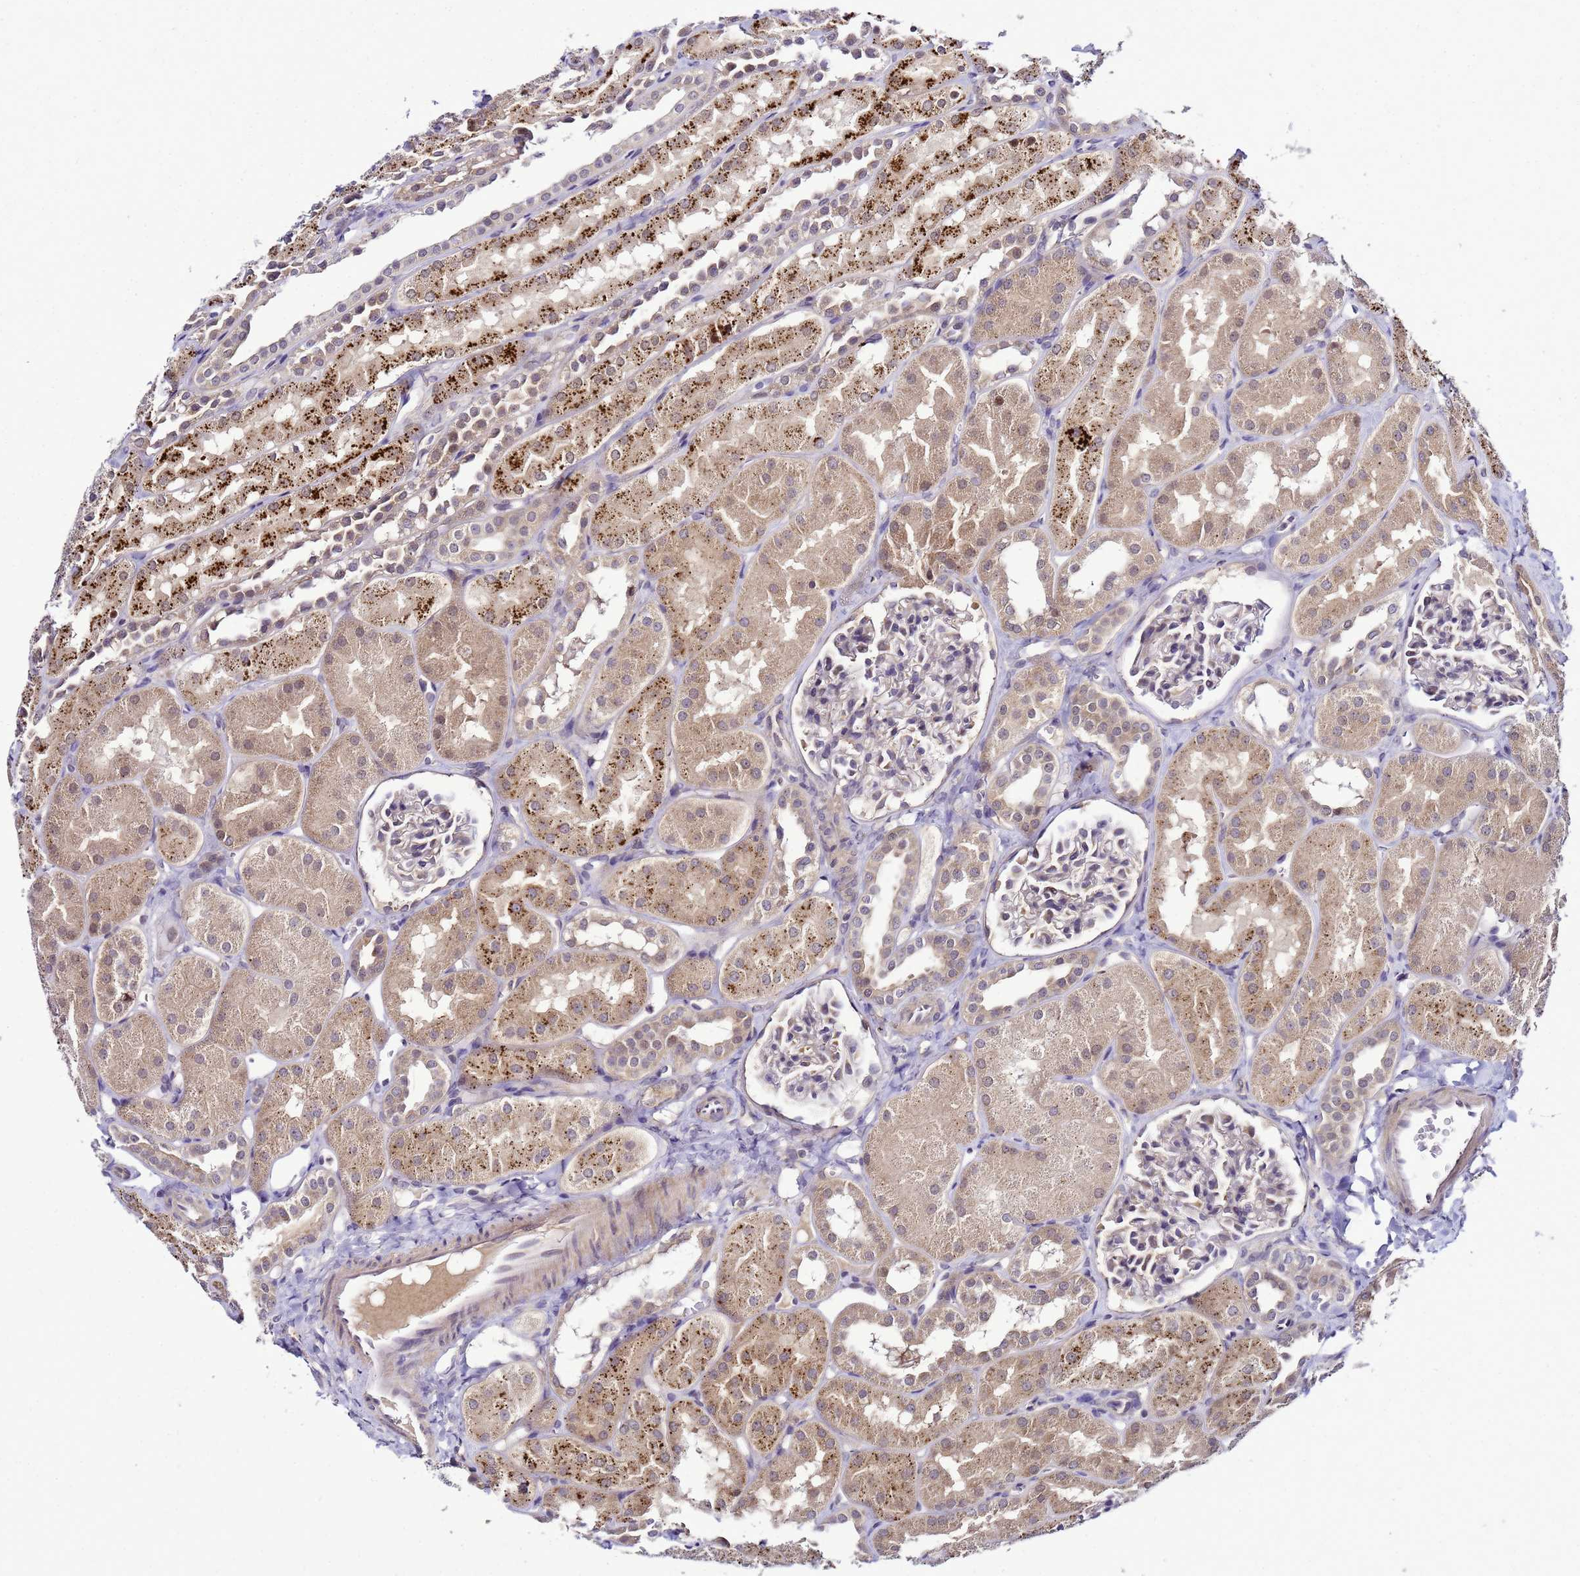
{"staining": {"intensity": "weak", "quantity": "<25%", "location": "cytoplasmic/membranous"}, "tissue": "kidney", "cell_type": "Cells in glomeruli", "image_type": "normal", "snomed": [{"axis": "morphology", "description": "Normal tissue, NOS"}, {"axis": "topography", "description": "Kidney"}, {"axis": "topography", "description": "Urinary bladder"}], "caption": "This is an IHC image of unremarkable kidney. There is no staining in cells in glomeruli.", "gene": "SAT1", "patient": {"sex": "male", "age": 16}}